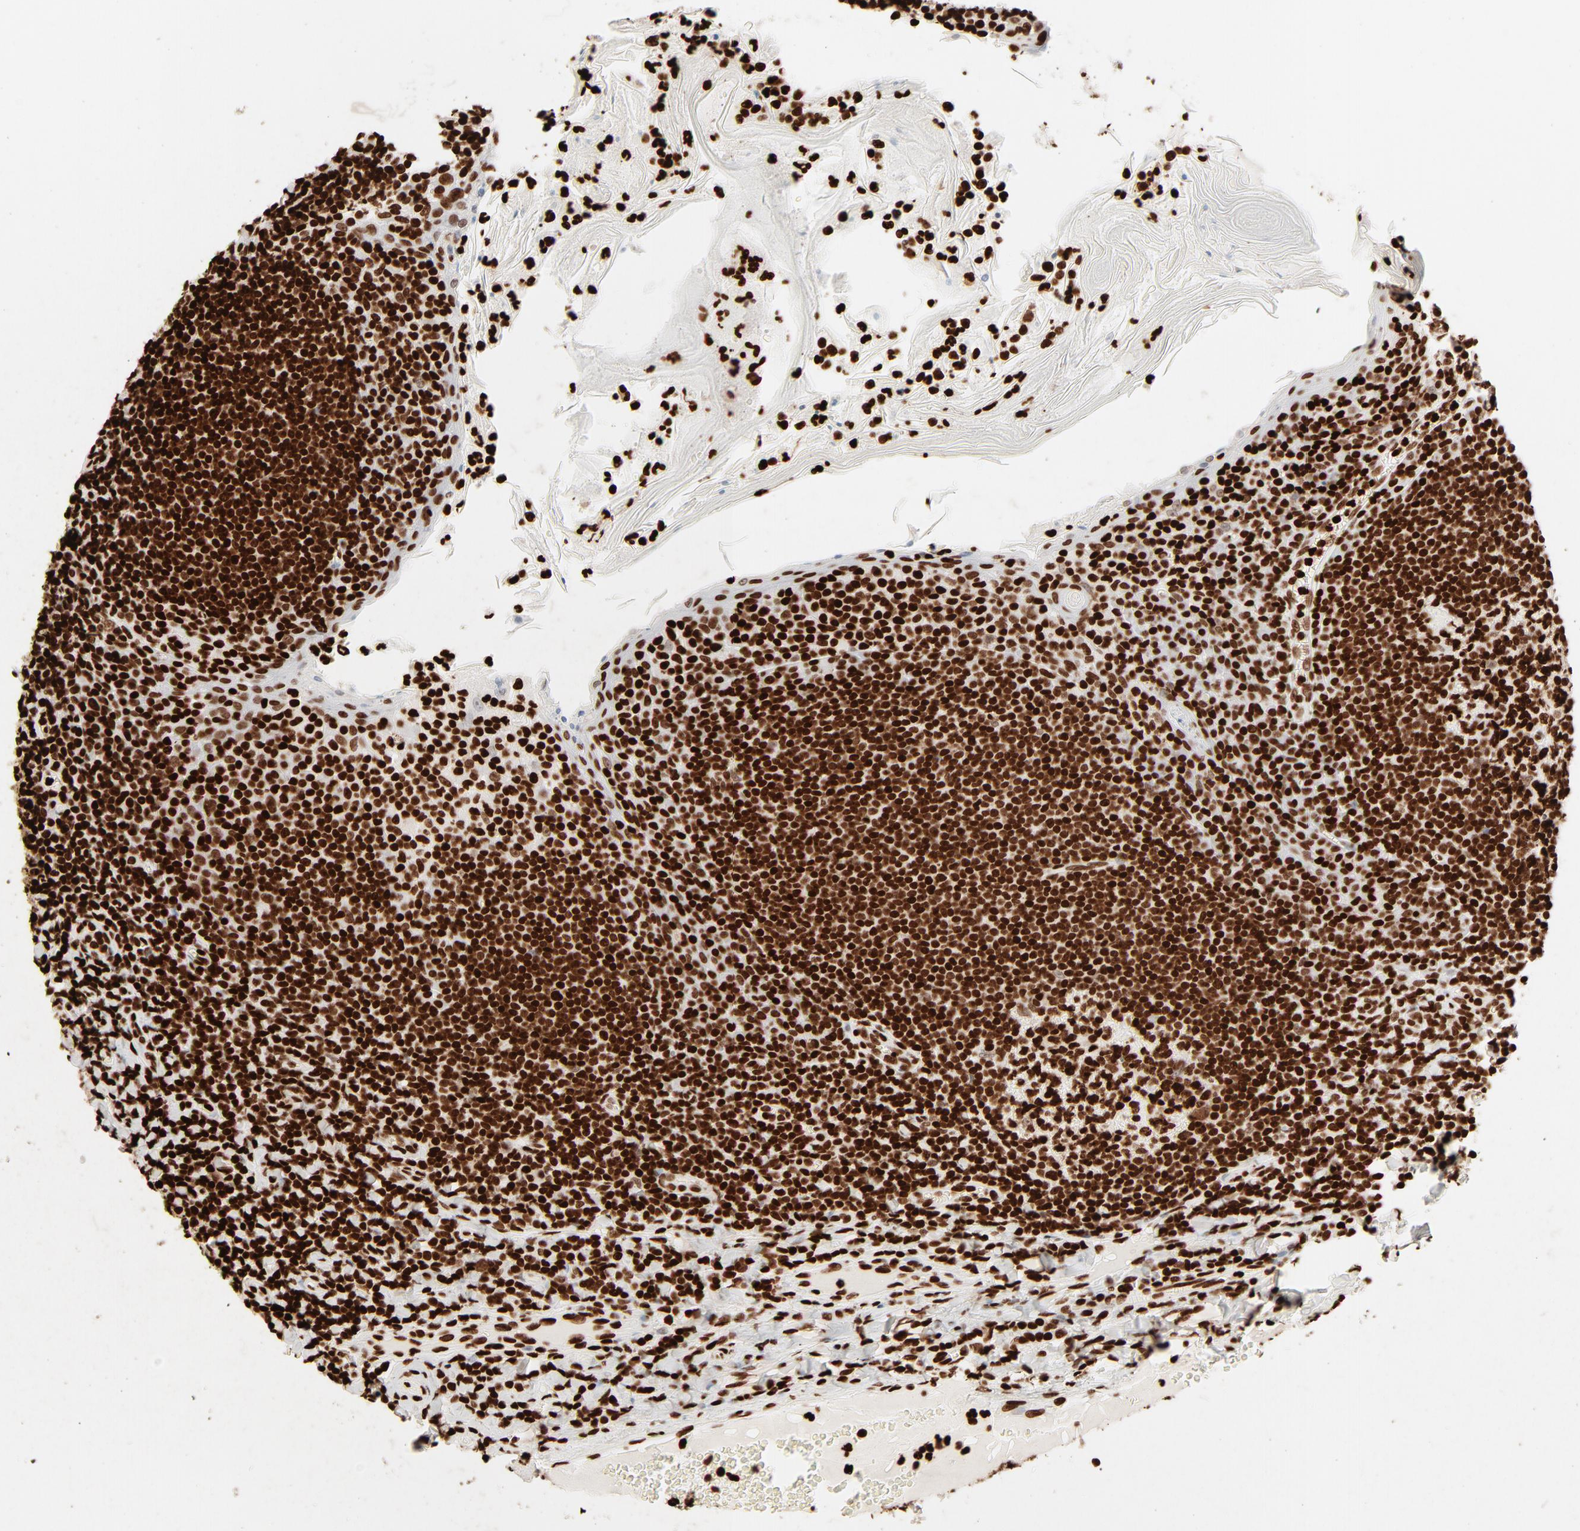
{"staining": {"intensity": "strong", "quantity": ">75%", "location": "nuclear"}, "tissue": "tonsil", "cell_type": "Germinal center cells", "image_type": "normal", "snomed": [{"axis": "morphology", "description": "Normal tissue, NOS"}, {"axis": "topography", "description": "Tonsil"}], "caption": "Immunohistochemistry (IHC) (DAB (3,3'-diaminobenzidine)) staining of unremarkable tonsil demonstrates strong nuclear protein staining in about >75% of germinal center cells.", "gene": "HMGB1", "patient": {"sex": "male", "age": 31}}